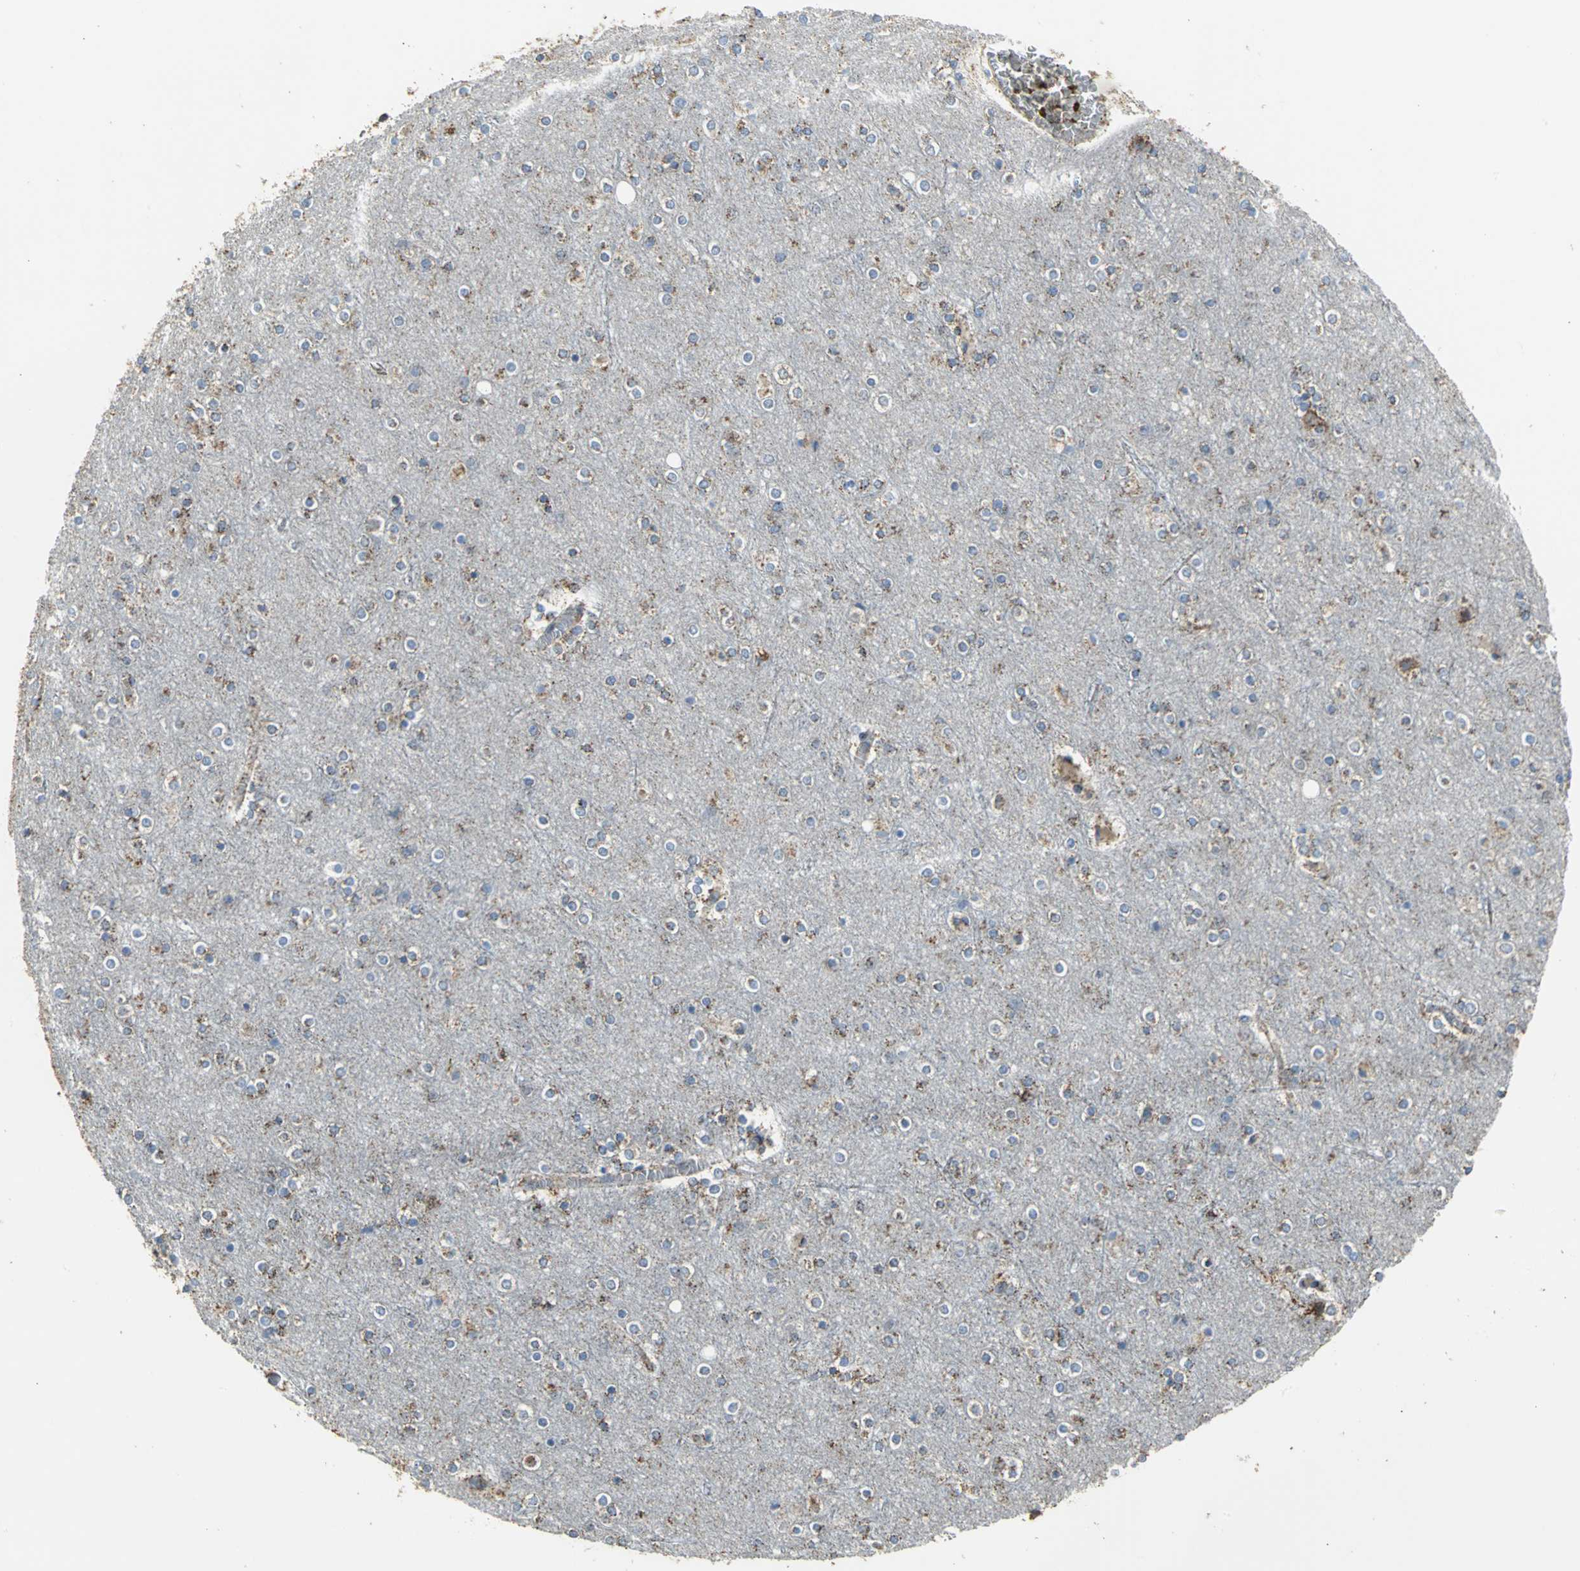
{"staining": {"intensity": "negative", "quantity": "none", "location": "none"}, "tissue": "cerebral cortex", "cell_type": "Endothelial cells", "image_type": "normal", "snomed": [{"axis": "morphology", "description": "Normal tissue, NOS"}, {"axis": "topography", "description": "Cerebral cortex"}], "caption": "A micrograph of human cerebral cortex is negative for staining in endothelial cells.", "gene": "NDUFB5", "patient": {"sex": "female", "age": 54}}